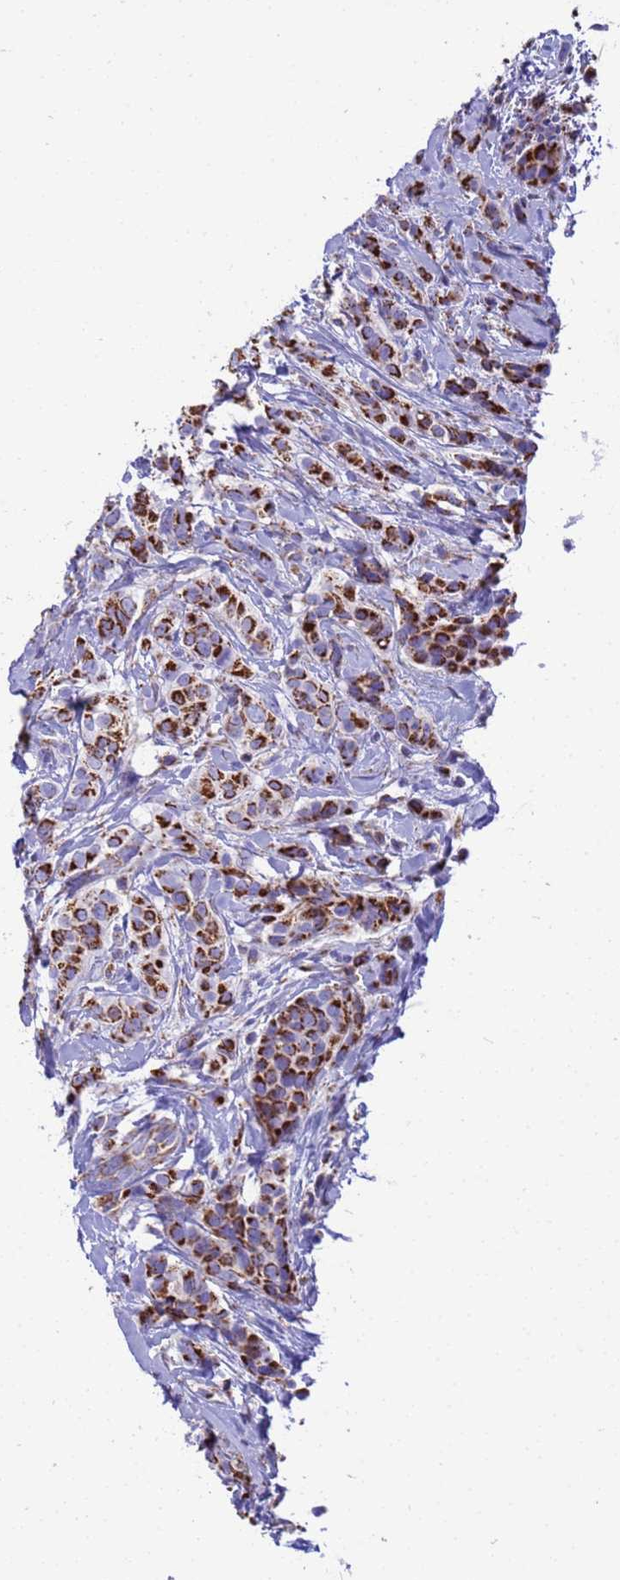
{"staining": {"intensity": "strong", "quantity": ">75%", "location": "cytoplasmic/membranous"}, "tissue": "breast cancer", "cell_type": "Tumor cells", "image_type": "cancer", "snomed": [{"axis": "morphology", "description": "Lobular carcinoma"}, {"axis": "topography", "description": "Breast"}], "caption": "A brown stain labels strong cytoplasmic/membranous expression of a protein in lobular carcinoma (breast) tumor cells. (Stains: DAB (3,3'-diaminobenzidine) in brown, nuclei in blue, Microscopy: brightfield microscopy at high magnification).", "gene": "RNF165", "patient": {"sex": "female", "age": 51}}